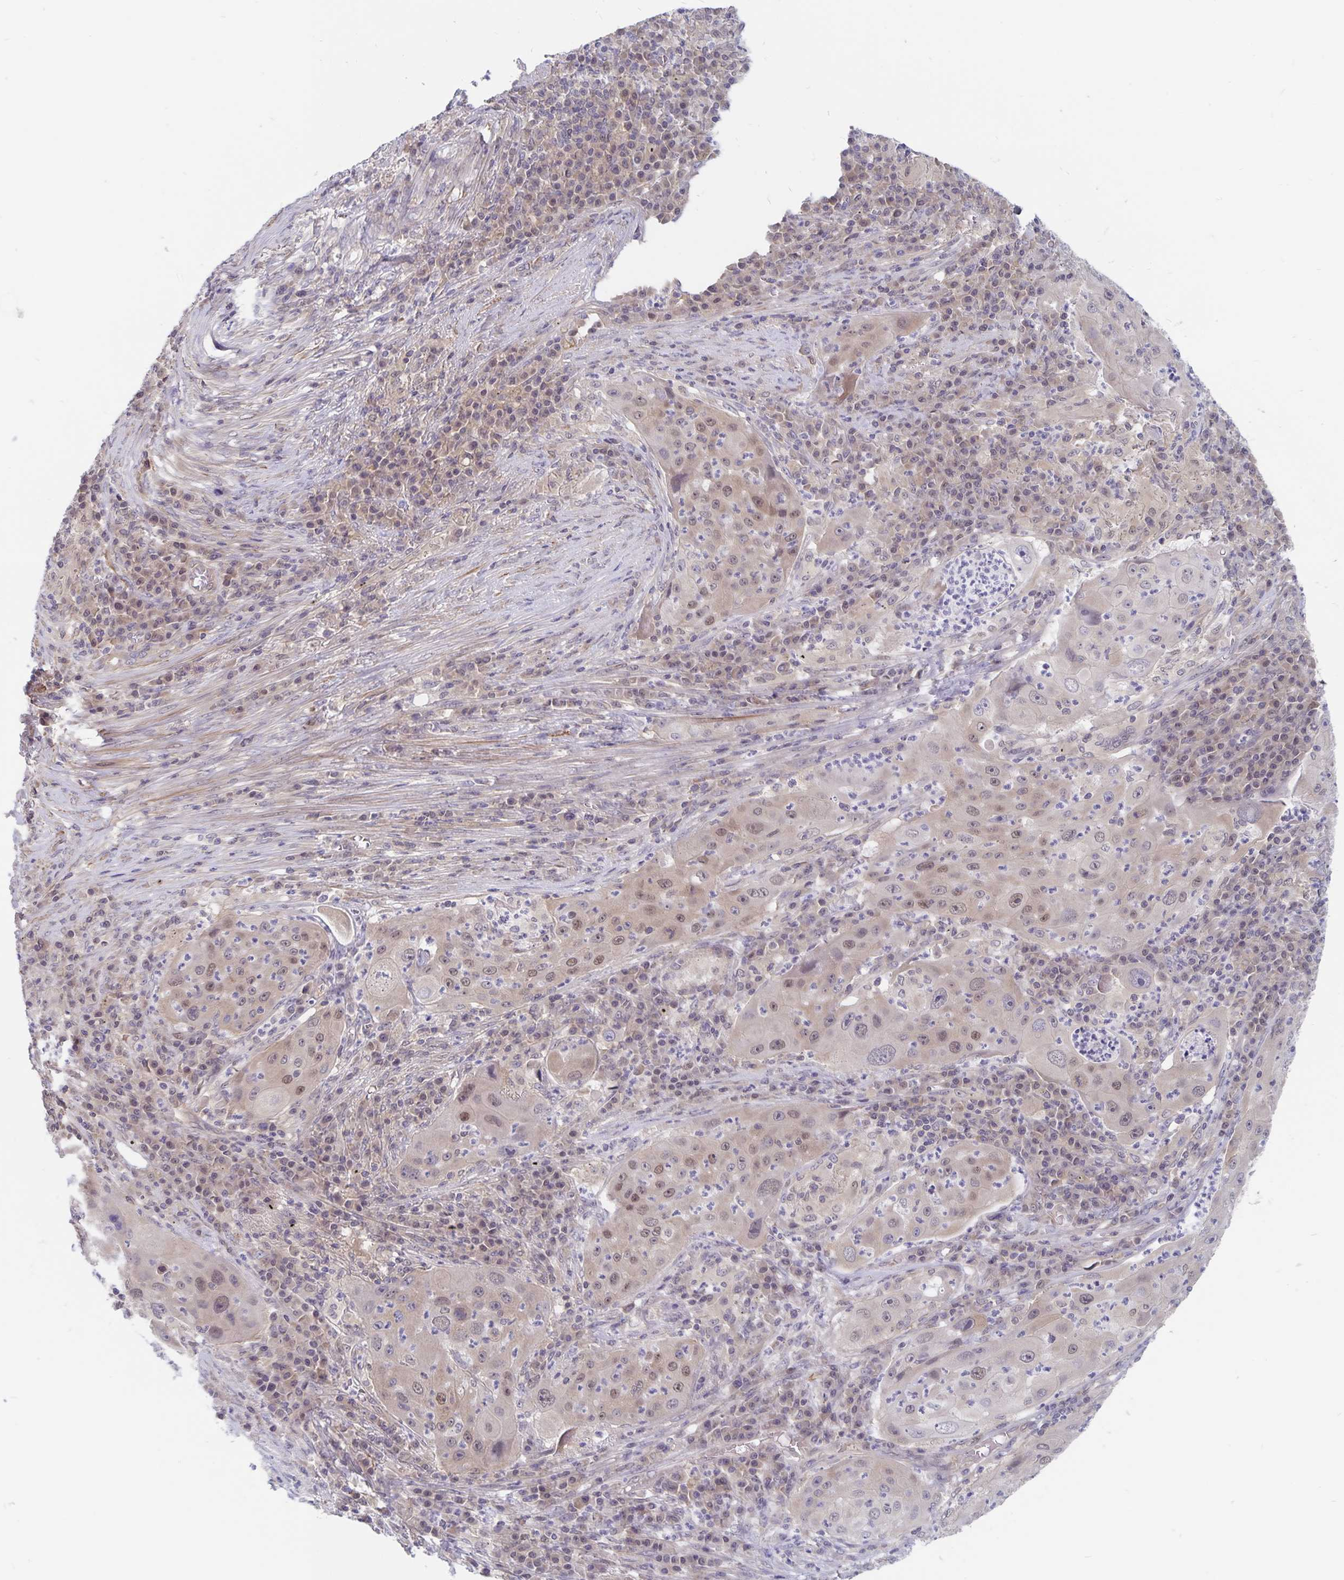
{"staining": {"intensity": "weak", "quantity": "25%-75%", "location": "nuclear"}, "tissue": "lung cancer", "cell_type": "Tumor cells", "image_type": "cancer", "snomed": [{"axis": "morphology", "description": "Squamous cell carcinoma, NOS"}, {"axis": "topography", "description": "Lung"}], "caption": "A photomicrograph of lung cancer (squamous cell carcinoma) stained for a protein demonstrates weak nuclear brown staining in tumor cells. Immunohistochemistry stains the protein of interest in brown and the nuclei are stained blue.", "gene": "BAG6", "patient": {"sex": "female", "age": 59}}